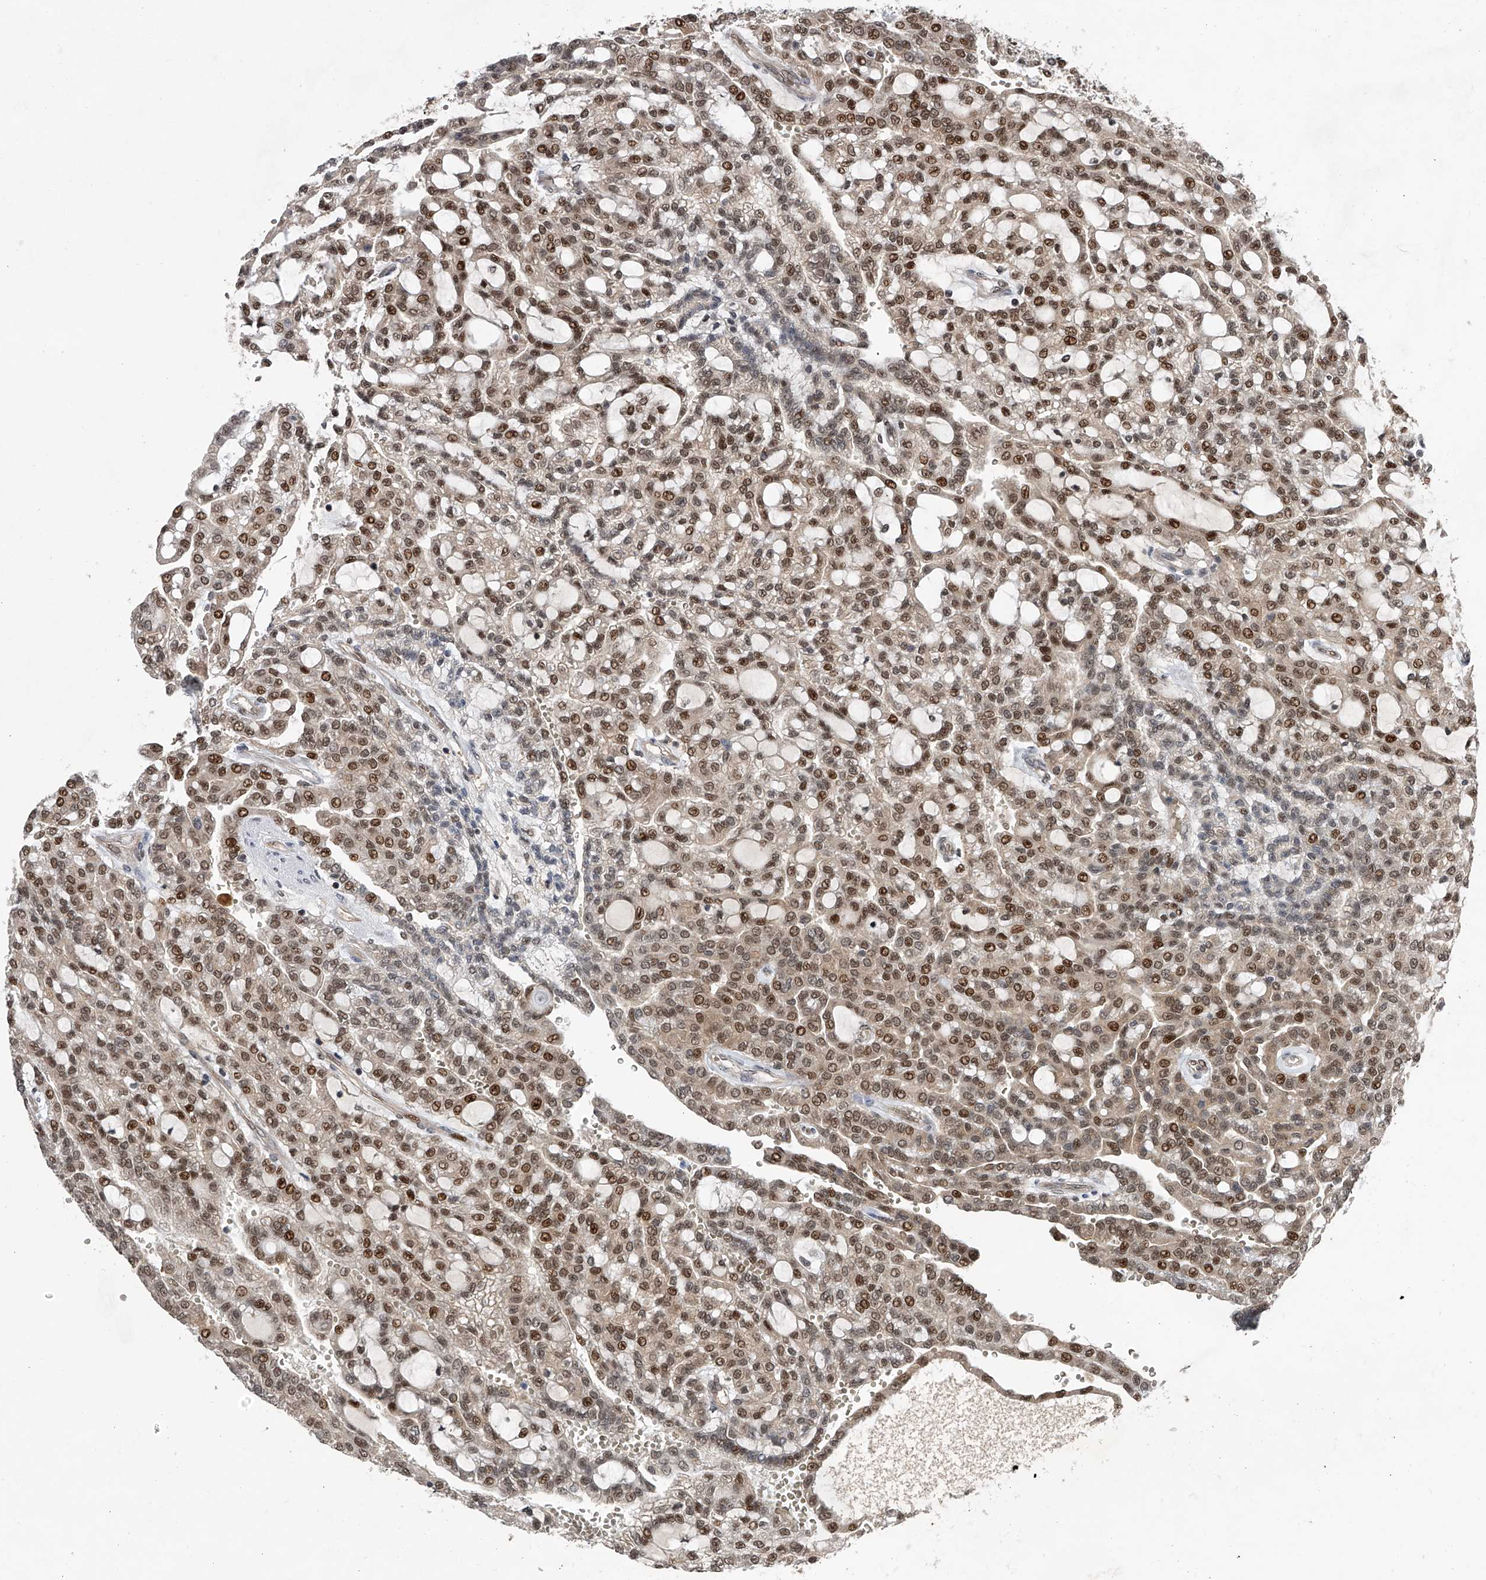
{"staining": {"intensity": "moderate", "quantity": ">75%", "location": "nuclear"}, "tissue": "renal cancer", "cell_type": "Tumor cells", "image_type": "cancer", "snomed": [{"axis": "morphology", "description": "Adenocarcinoma, NOS"}, {"axis": "topography", "description": "Kidney"}], "caption": "Tumor cells display medium levels of moderate nuclear staining in approximately >75% of cells in human renal cancer (adenocarcinoma).", "gene": "RWDD2A", "patient": {"sex": "male", "age": 63}}